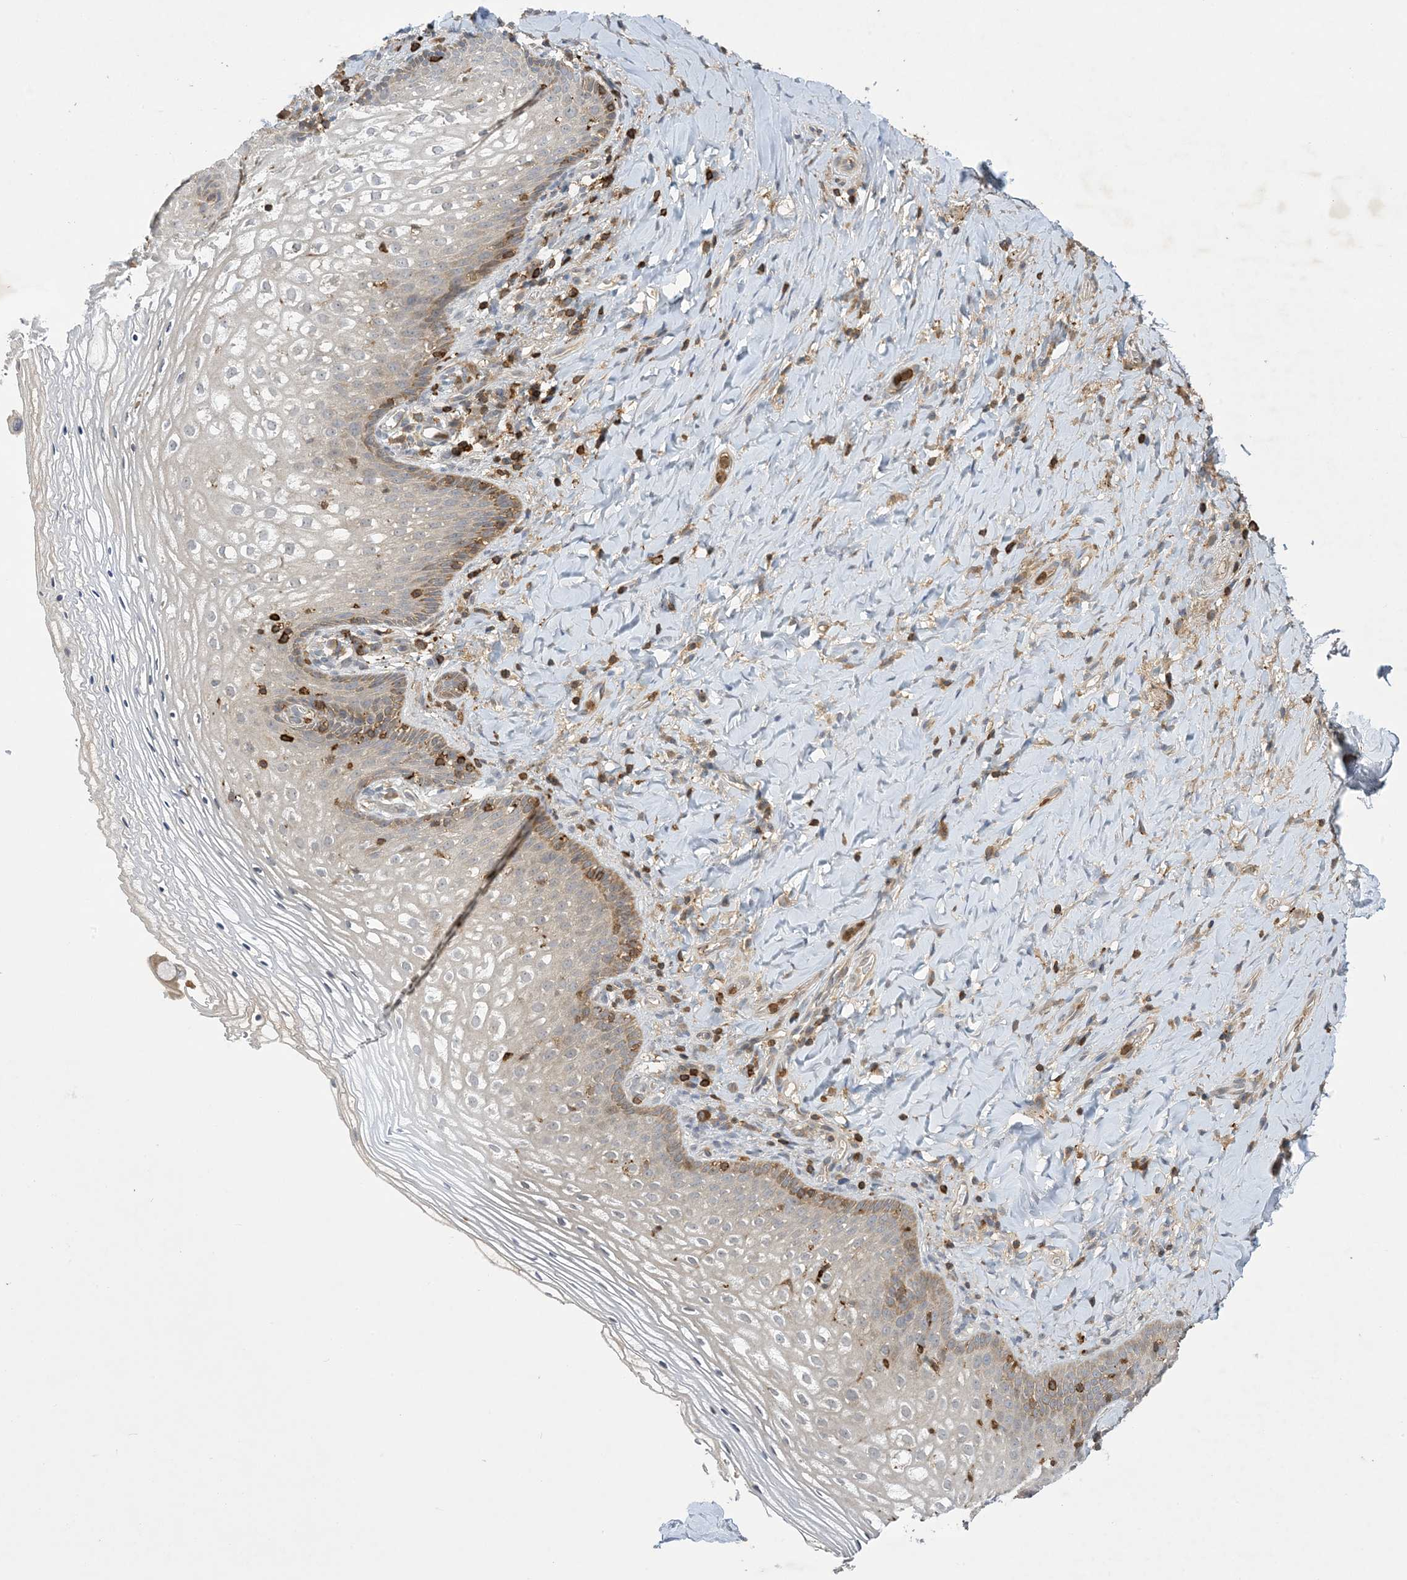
{"staining": {"intensity": "moderate", "quantity": "<25%", "location": "cytoplasmic/membranous"}, "tissue": "vagina", "cell_type": "Squamous epithelial cells", "image_type": "normal", "snomed": [{"axis": "morphology", "description": "Normal tissue, NOS"}, {"axis": "topography", "description": "Vagina"}], "caption": "A brown stain highlights moderate cytoplasmic/membranous expression of a protein in squamous epithelial cells of unremarkable human vagina.", "gene": "AK9", "patient": {"sex": "female", "age": 60}}